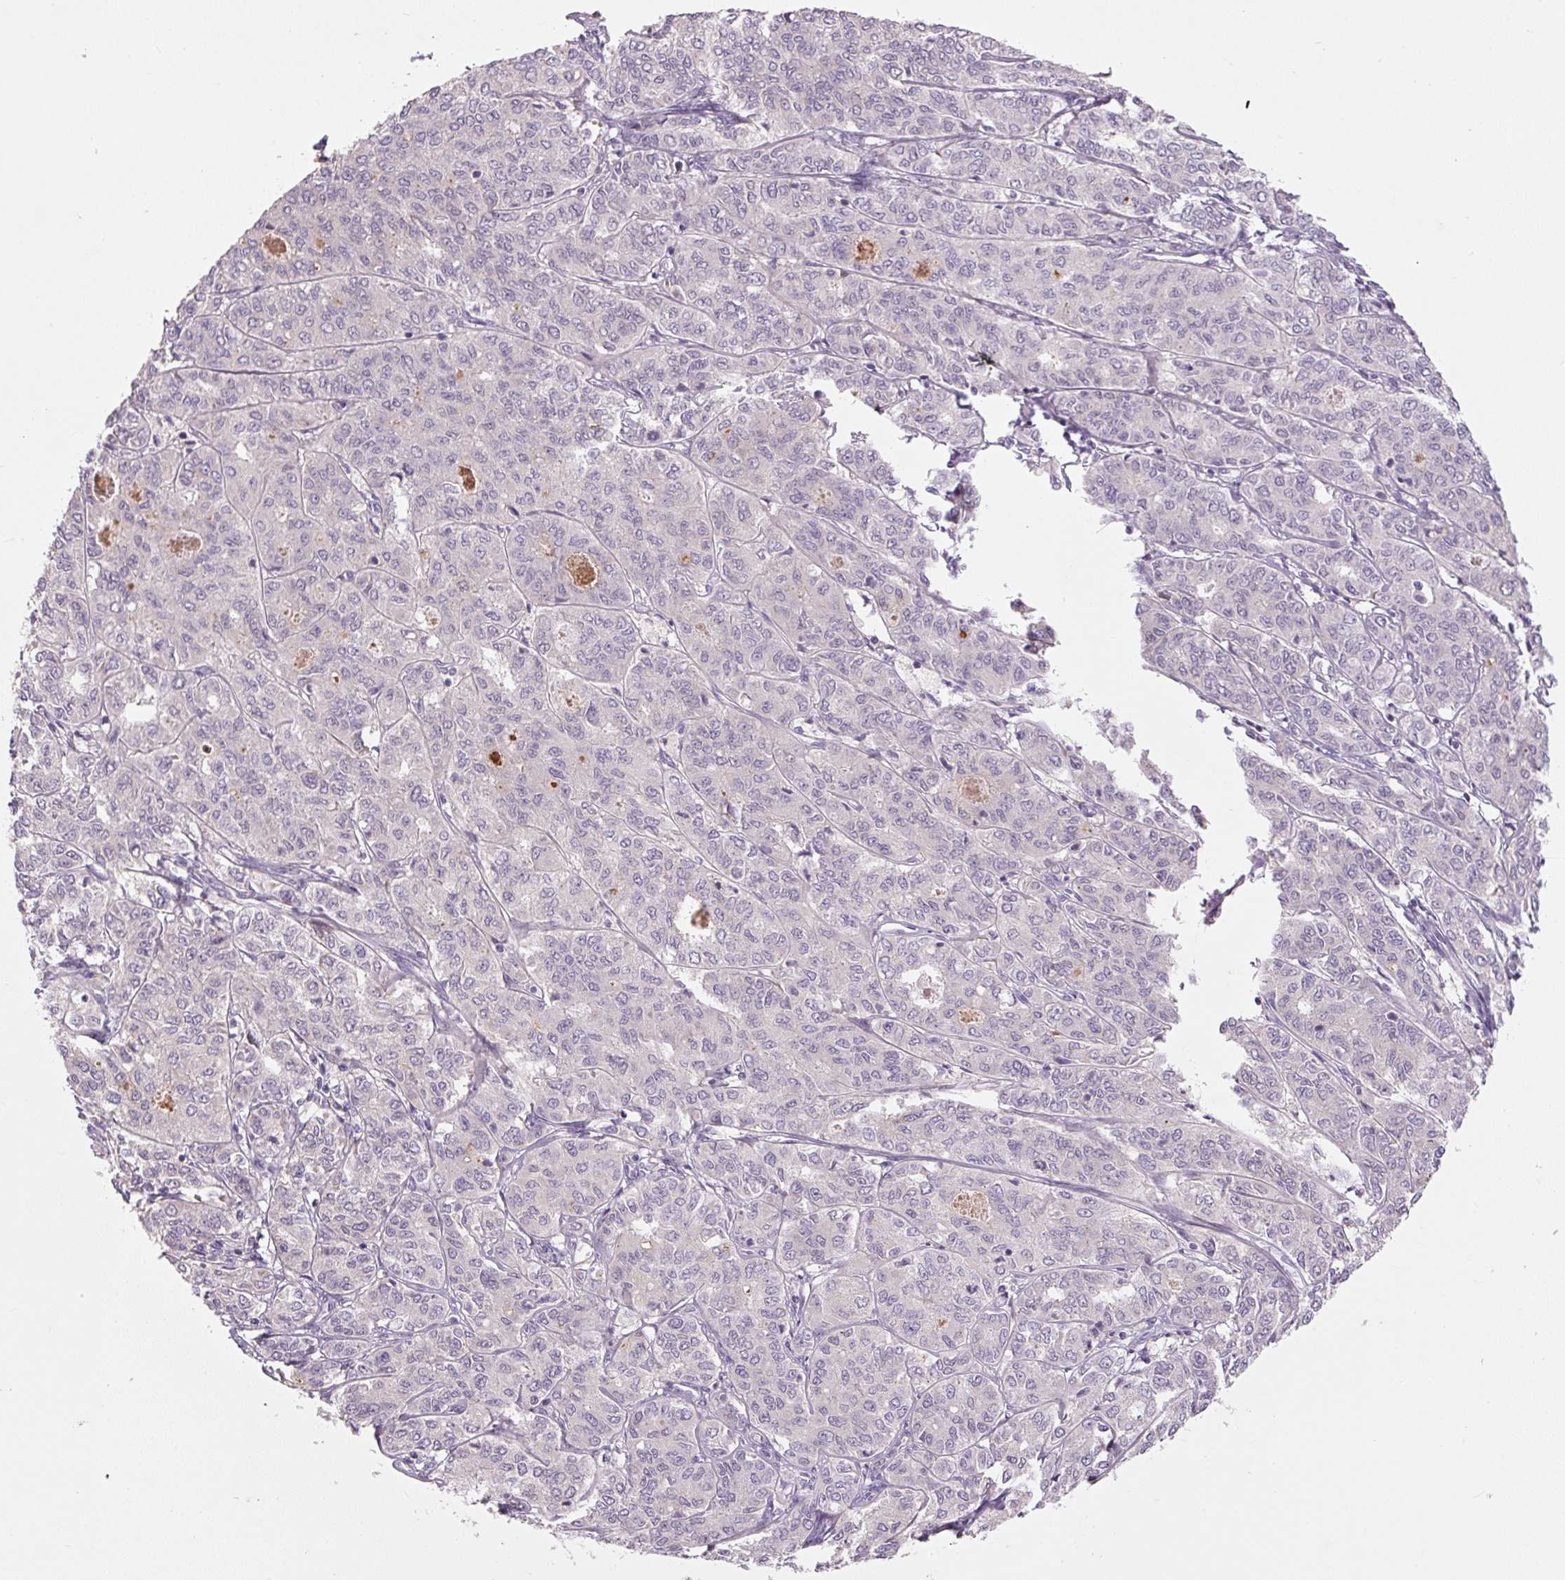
{"staining": {"intensity": "negative", "quantity": "none", "location": "none"}, "tissue": "endometrial cancer", "cell_type": "Tumor cells", "image_type": "cancer", "snomed": [{"axis": "morphology", "description": "Adenocarcinoma, NOS"}, {"axis": "topography", "description": "Endometrium"}], "caption": "Immunohistochemistry photomicrograph of neoplastic tissue: human endometrial adenocarcinoma stained with DAB shows no significant protein positivity in tumor cells.", "gene": "TMEM100", "patient": {"sex": "female", "age": 61}}